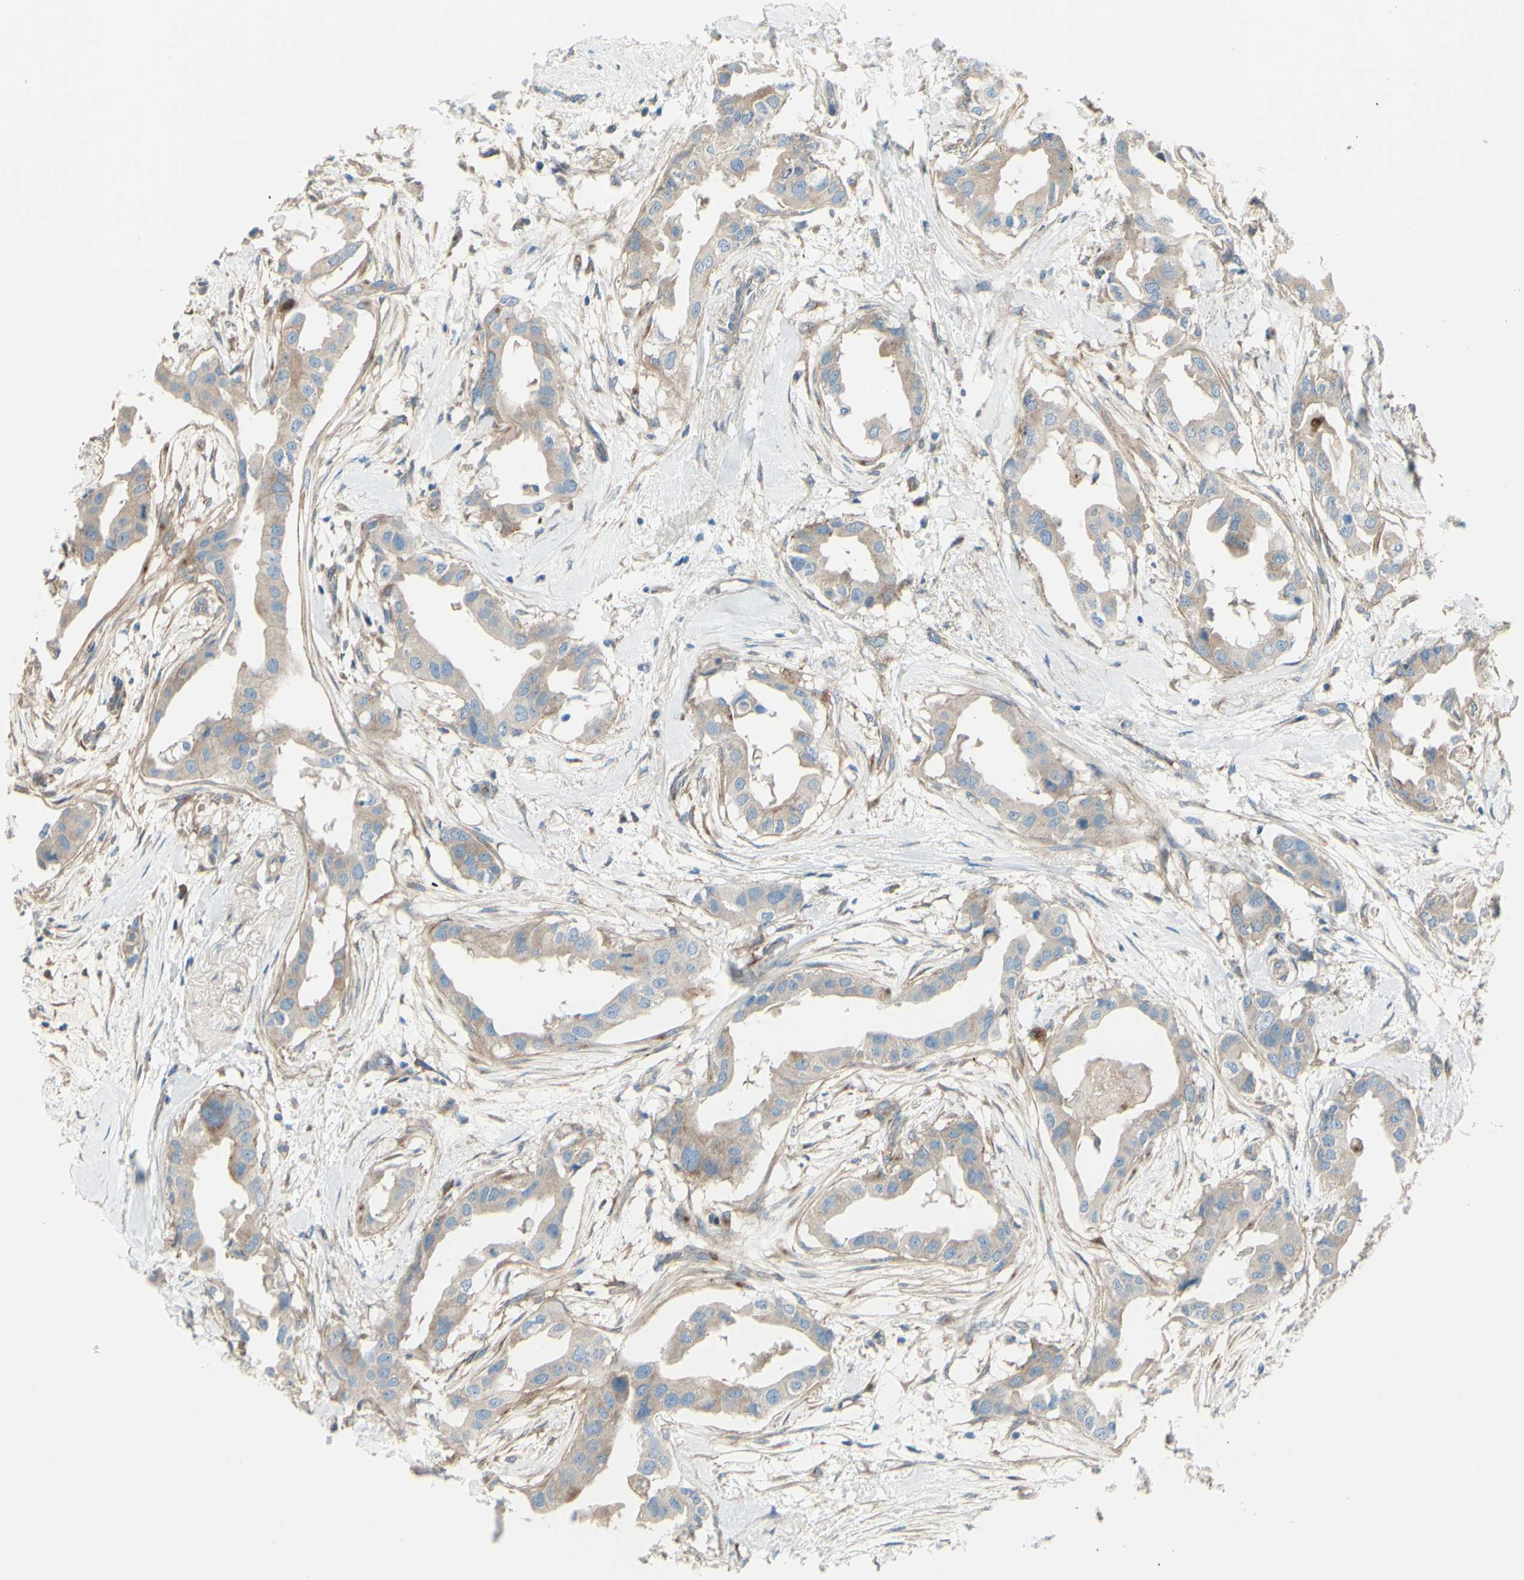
{"staining": {"intensity": "weak", "quantity": ">75%", "location": "cytoplasmic/membranous"}, "tissue": "breast cancer", "cell_type": "Tumor cells", "image_type": "cancer", "snomed": [{"axis": "morphology", "description": "Duct carcinoma"}, {"axis": "topography", "description": "Breast"}], "caption": "An IHC micrograph of neoplastic tissue is shown. Protein staining in brown shows weak cytoplasmic/membranous positivity in breast cancer (invasive ductal carcinoma) within tumor cells.", "gene": "PCDHGA2", "patient": {"sex": "female", "age": 40}}